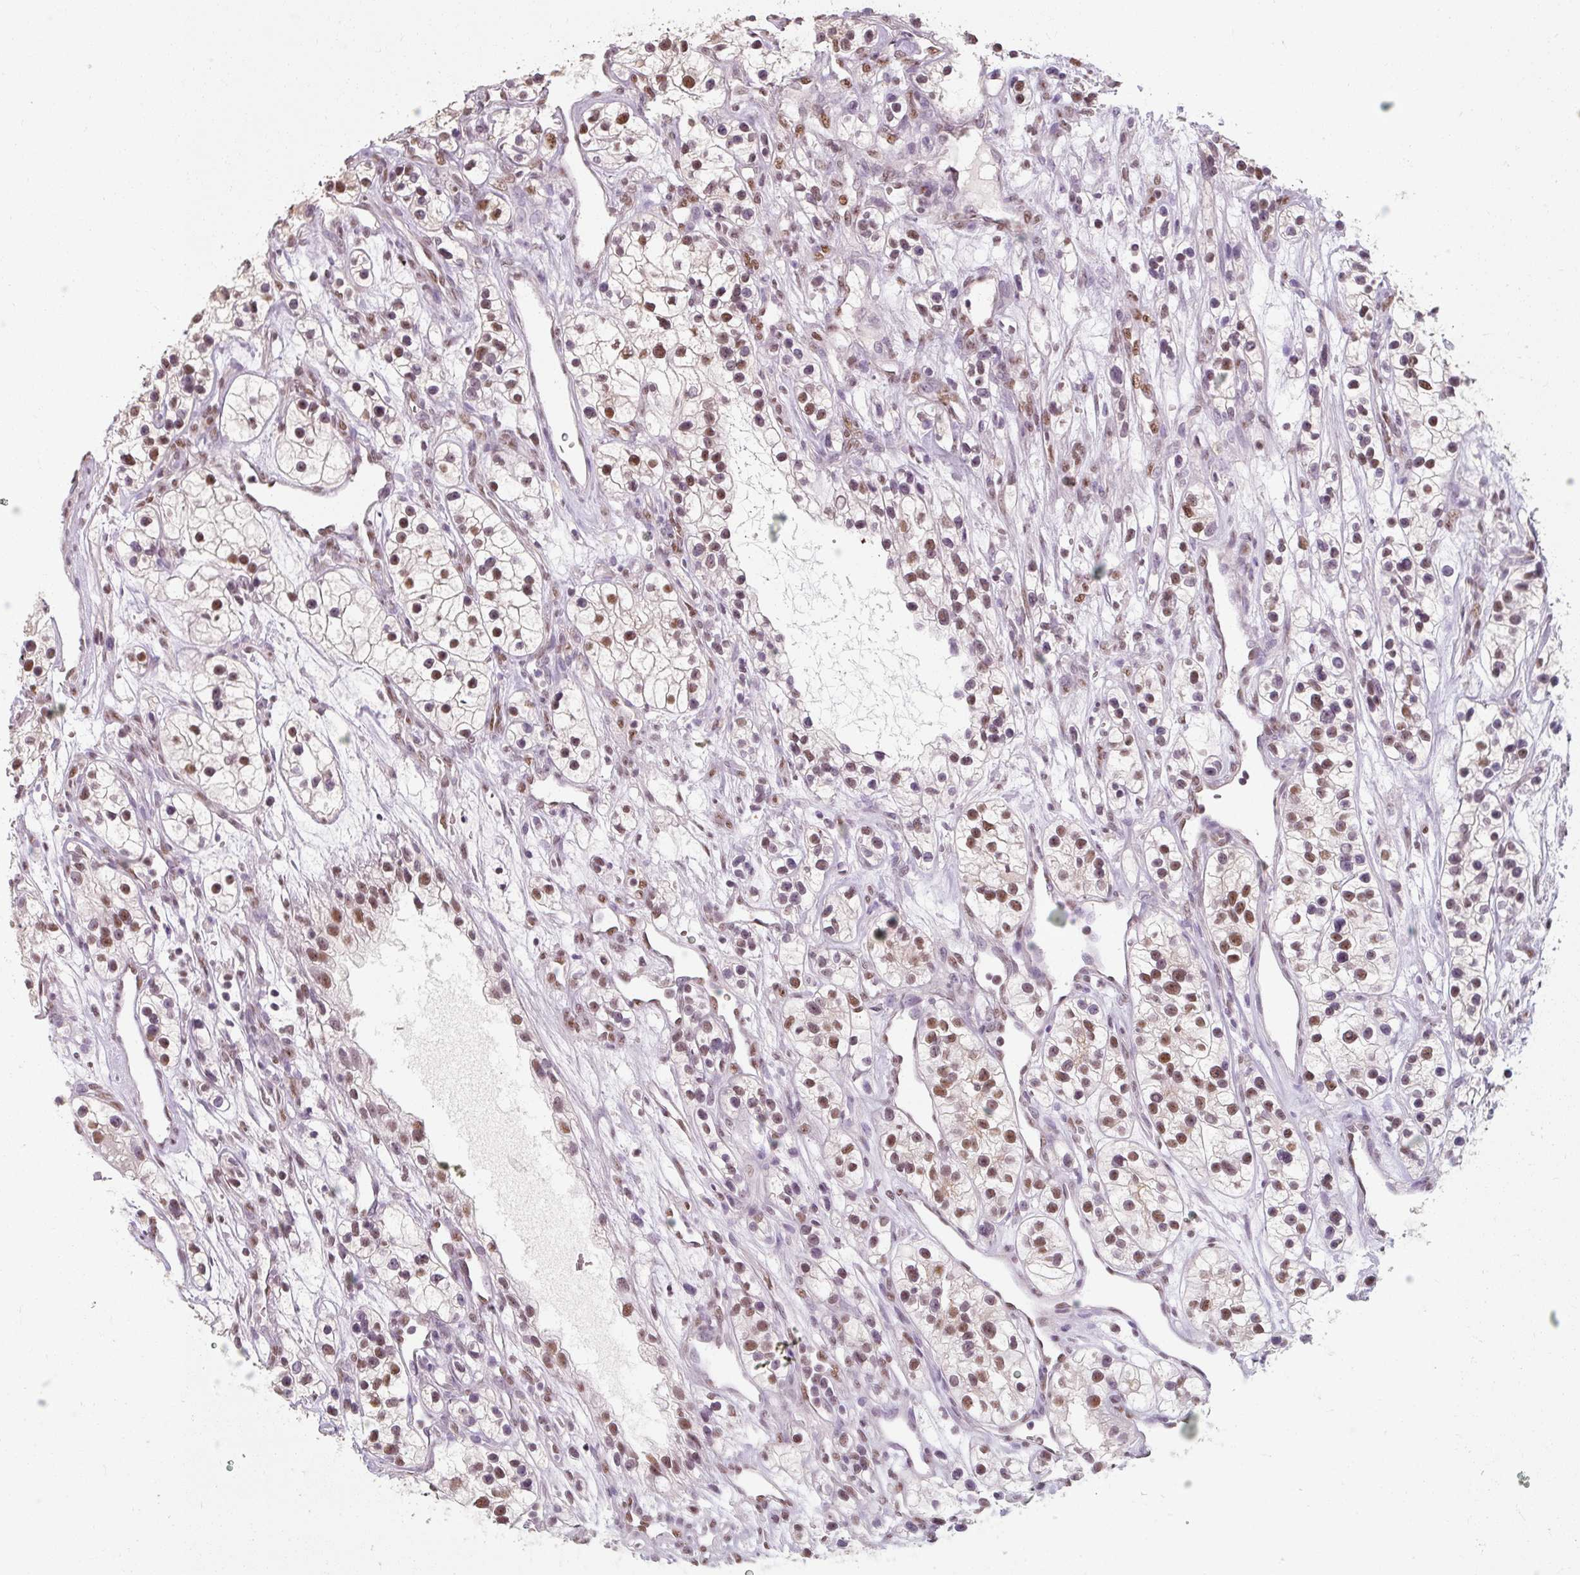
{"staining": {"intensity": "moderate", "quantity": ">75%", "location": "nuclear"}, "tissue": "renal cancer", "cell_type": "Tumor cells", "image_type": "cancer", "snomed": [{"axis": "morphology", "description": "Adenocarcinoma, NOS"}, {"axis": "topography", "description": "Kidney"}], "caption": "DAB (3,3'-diaminobenzidine) immunohistochemical staining of human renal adenocarcinoma demonstrates moderate nuclear protein staining in about >75% of tumor cells.", "gene": "ZFTRAF1", "patient": {"sex": "female", "age": 57}}